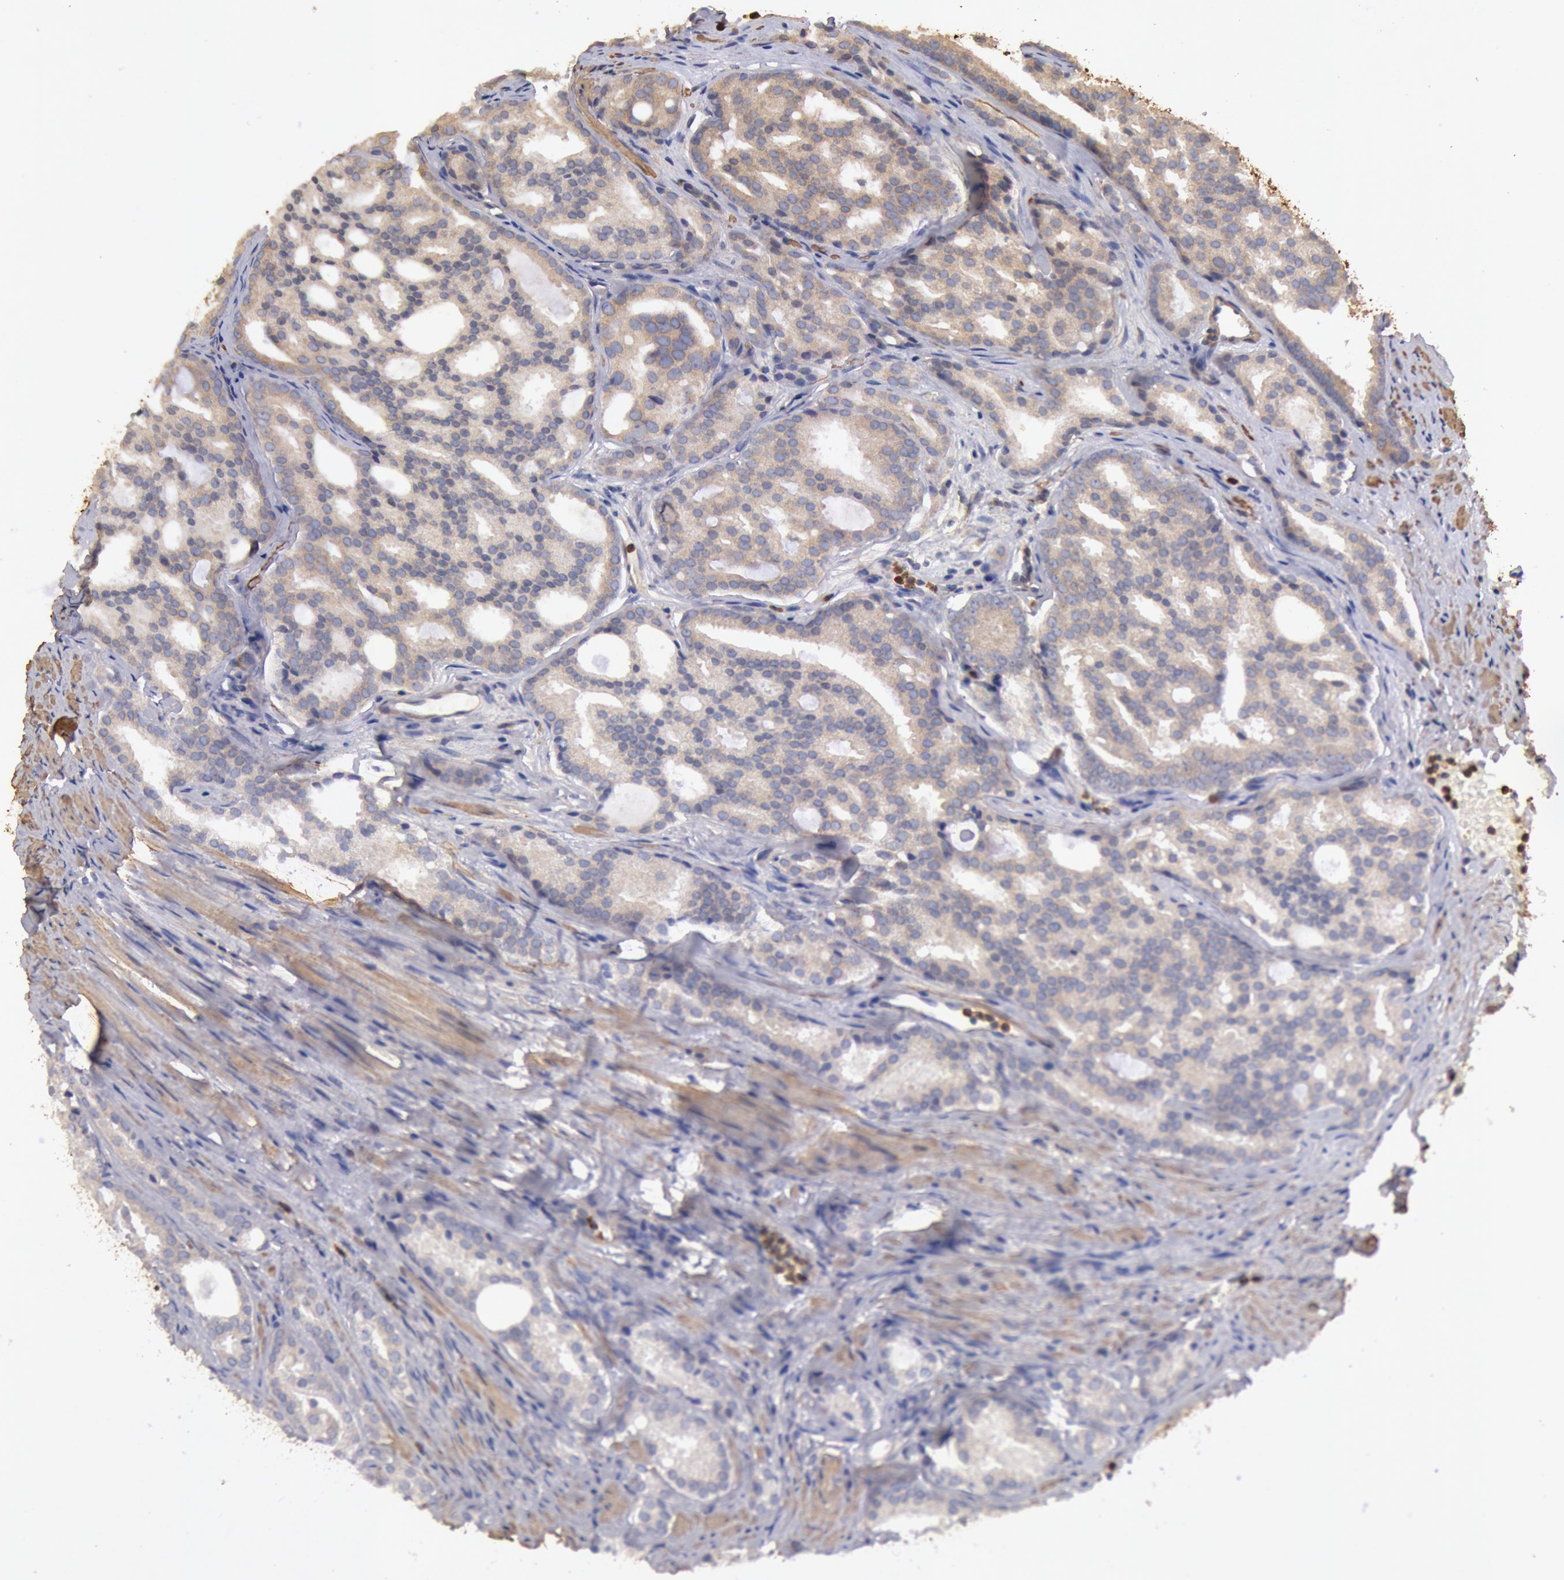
{"staining": {"intensity": "weak", "quantity": "25%-75%", "location": "cytoplasmic/membranous"}, "tissue": "prostate cancer", "cell_type": "Tumor cells", "image_type": "cancer", "snomed": [{"axis": "morphology", "description": "Adenocarcinoma, High grade"}, {"axis": "topography", "description": "Prostate"}], "caption": "A high-resolution photomicrograph shows immunohistochemistry (IHC) staining of prostate adenocarcinoma (high-grade), which shows weak cytoplasmic/membranous expression in about 25%-75% of tumor cells.", "gene": "TMED8", "patient": {"sex": "male", "age": 64}}